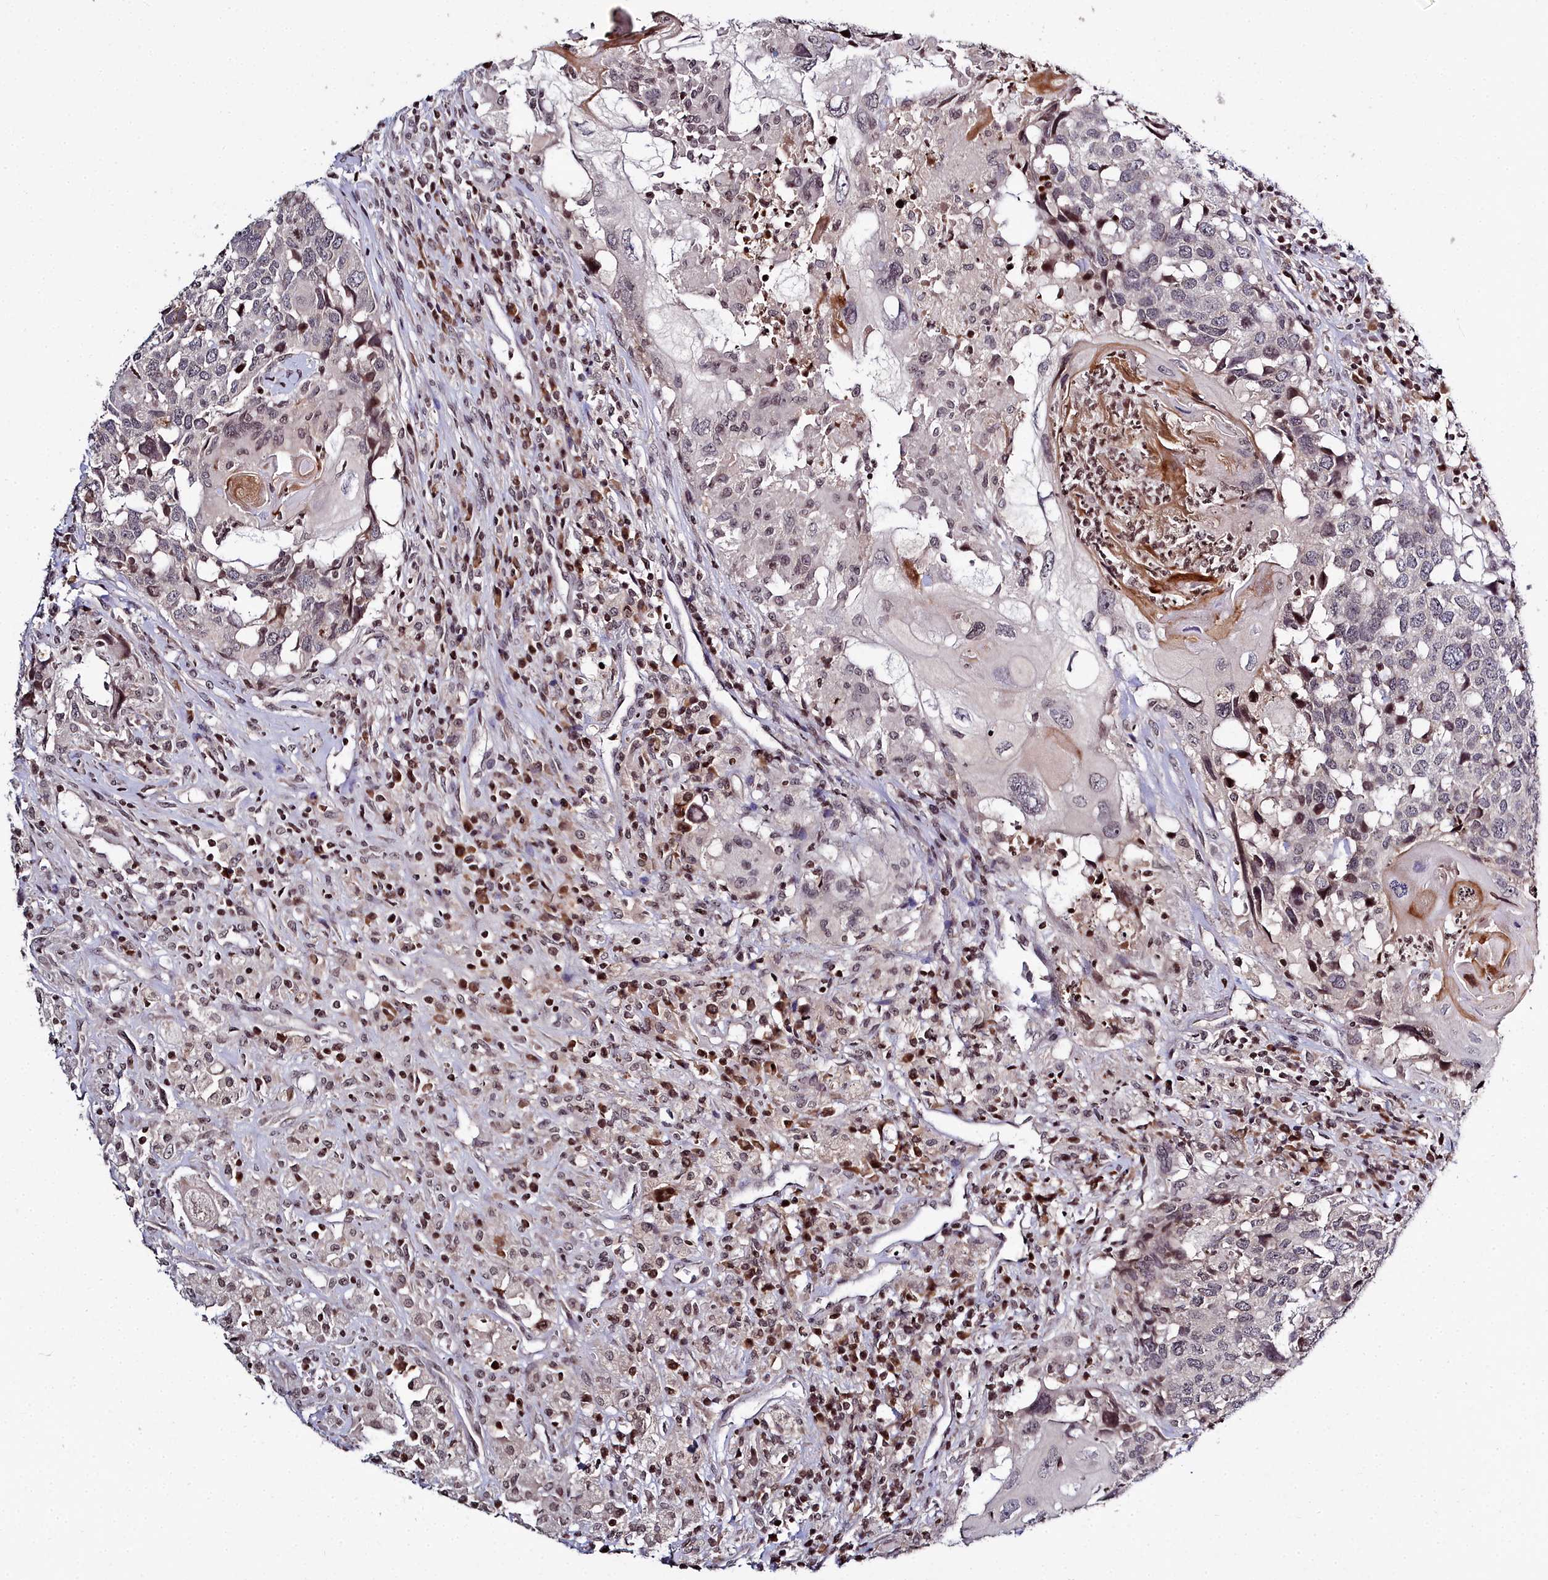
{"staining": {"intensity": "moderate", "quantity": "<25%", "location": "nuclear"}, "tissue": "head and neck cancer", "cell_type": "Tumor cells", "image_type": "cancer", "snomed": [{"axis": "morphology", "description": "Squamous cell carcinoma, NOS"}, {"axis": "topography", "description": "Head-Neck"}], "caption": "Head and neck squamous cell carcinoma stained with IHC demonstrates moderate nuclear expression in about <25% of tumor cells. (Stains: DAB in brown, nuclei in blue, Microscopy: brightfield microscopy at high magnification).", "gene": "FZD4", "patient": {"sex": "male", "age": 66}}